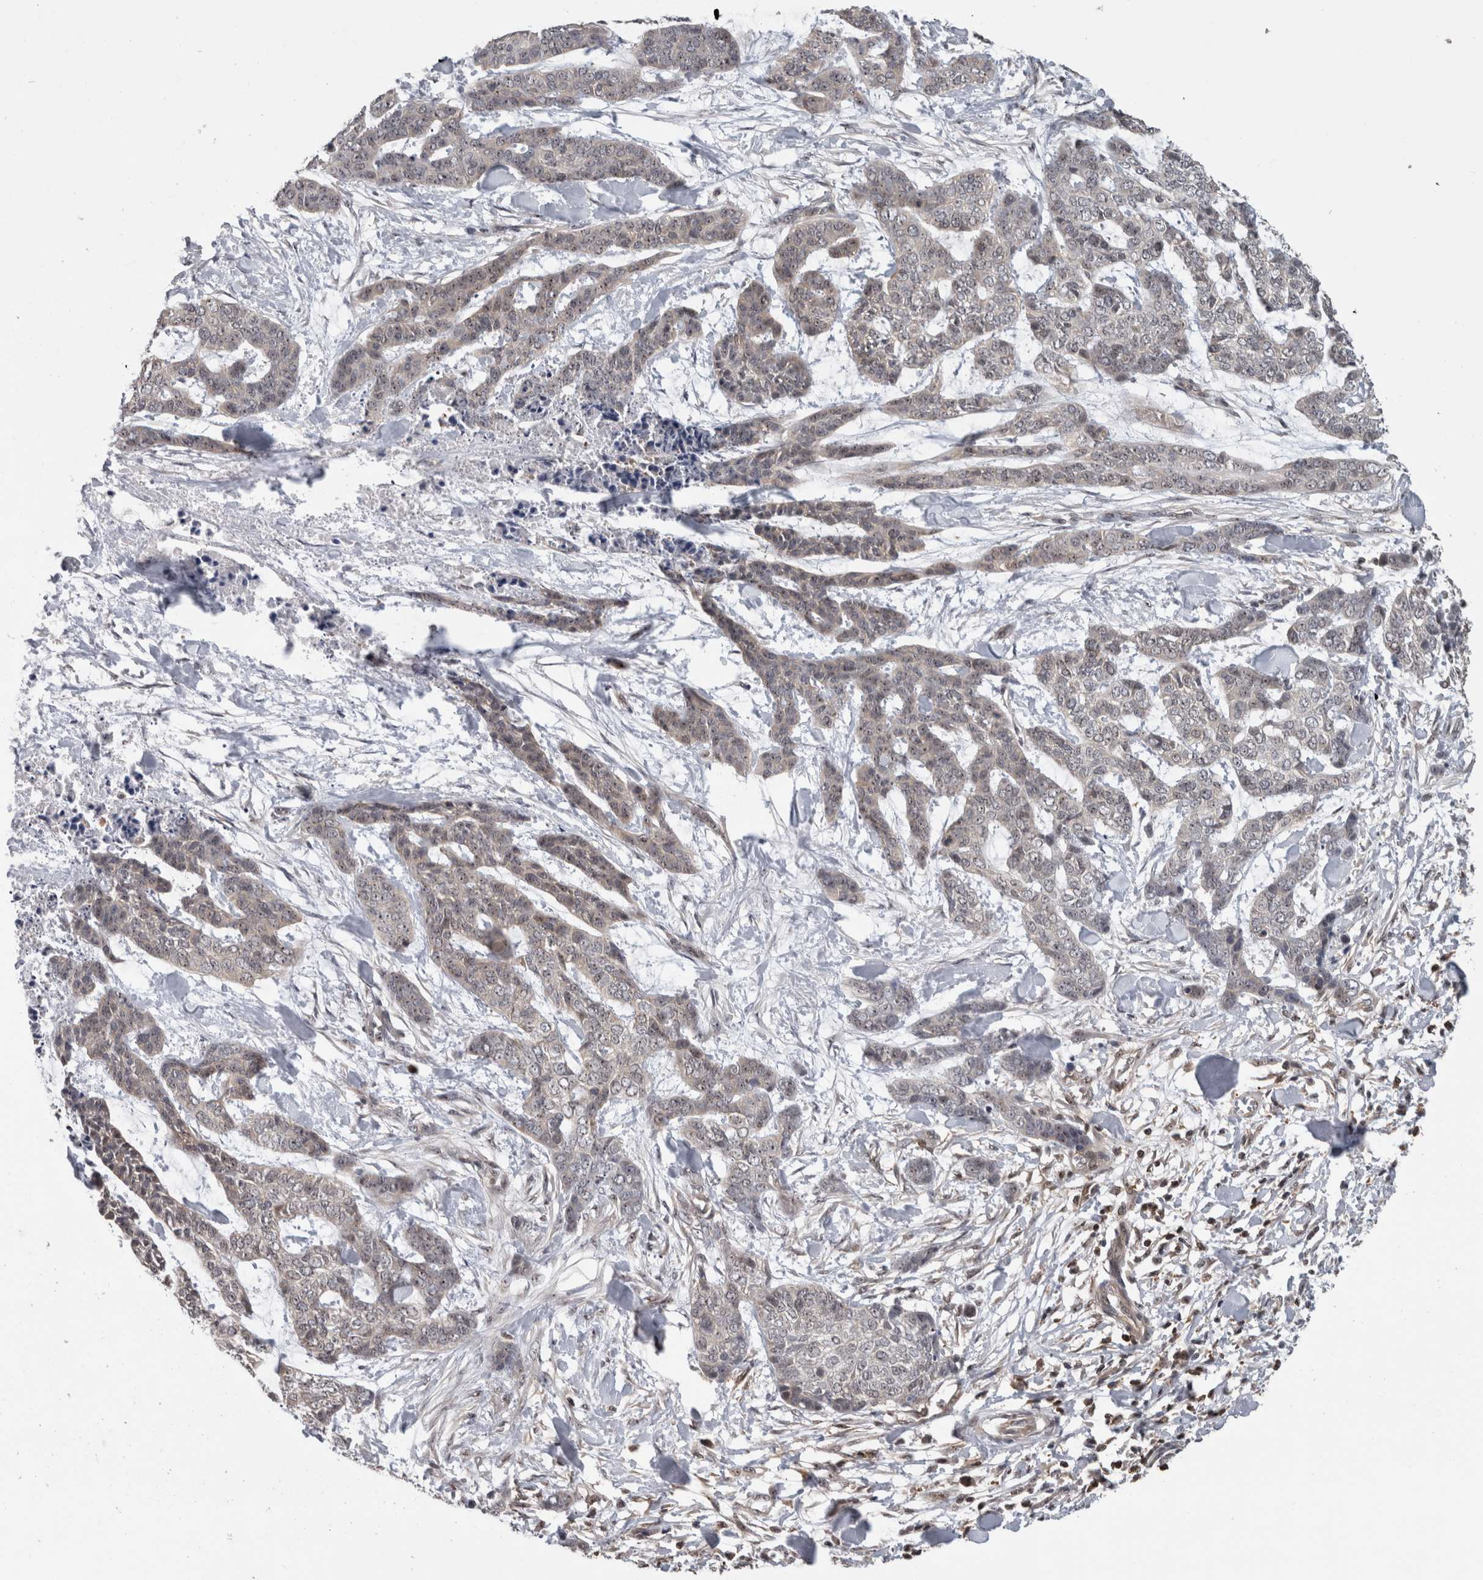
{"staining": {"intensity": "weak", "quantity": "<25%", "location": "nuclear"}, "tissue": "skin cancer", "cell_type": "Tumor cells", "image_type": "cancer", "snomed": [{"axis": "morphology", "description": "Basal cell carcinoma"}, {"axis": "topography", "description": "Skin"}], "caption": "A high-resolution micrograph shows immunohistochemistry staining of skin basal cell carcinoma, which demonstrates no significant expression in tumor cells. (DAB immunohistochemistry (IHC), high magnification).", "gene": "TDRD7", "patient": {"sex": "female", "age": 64}}